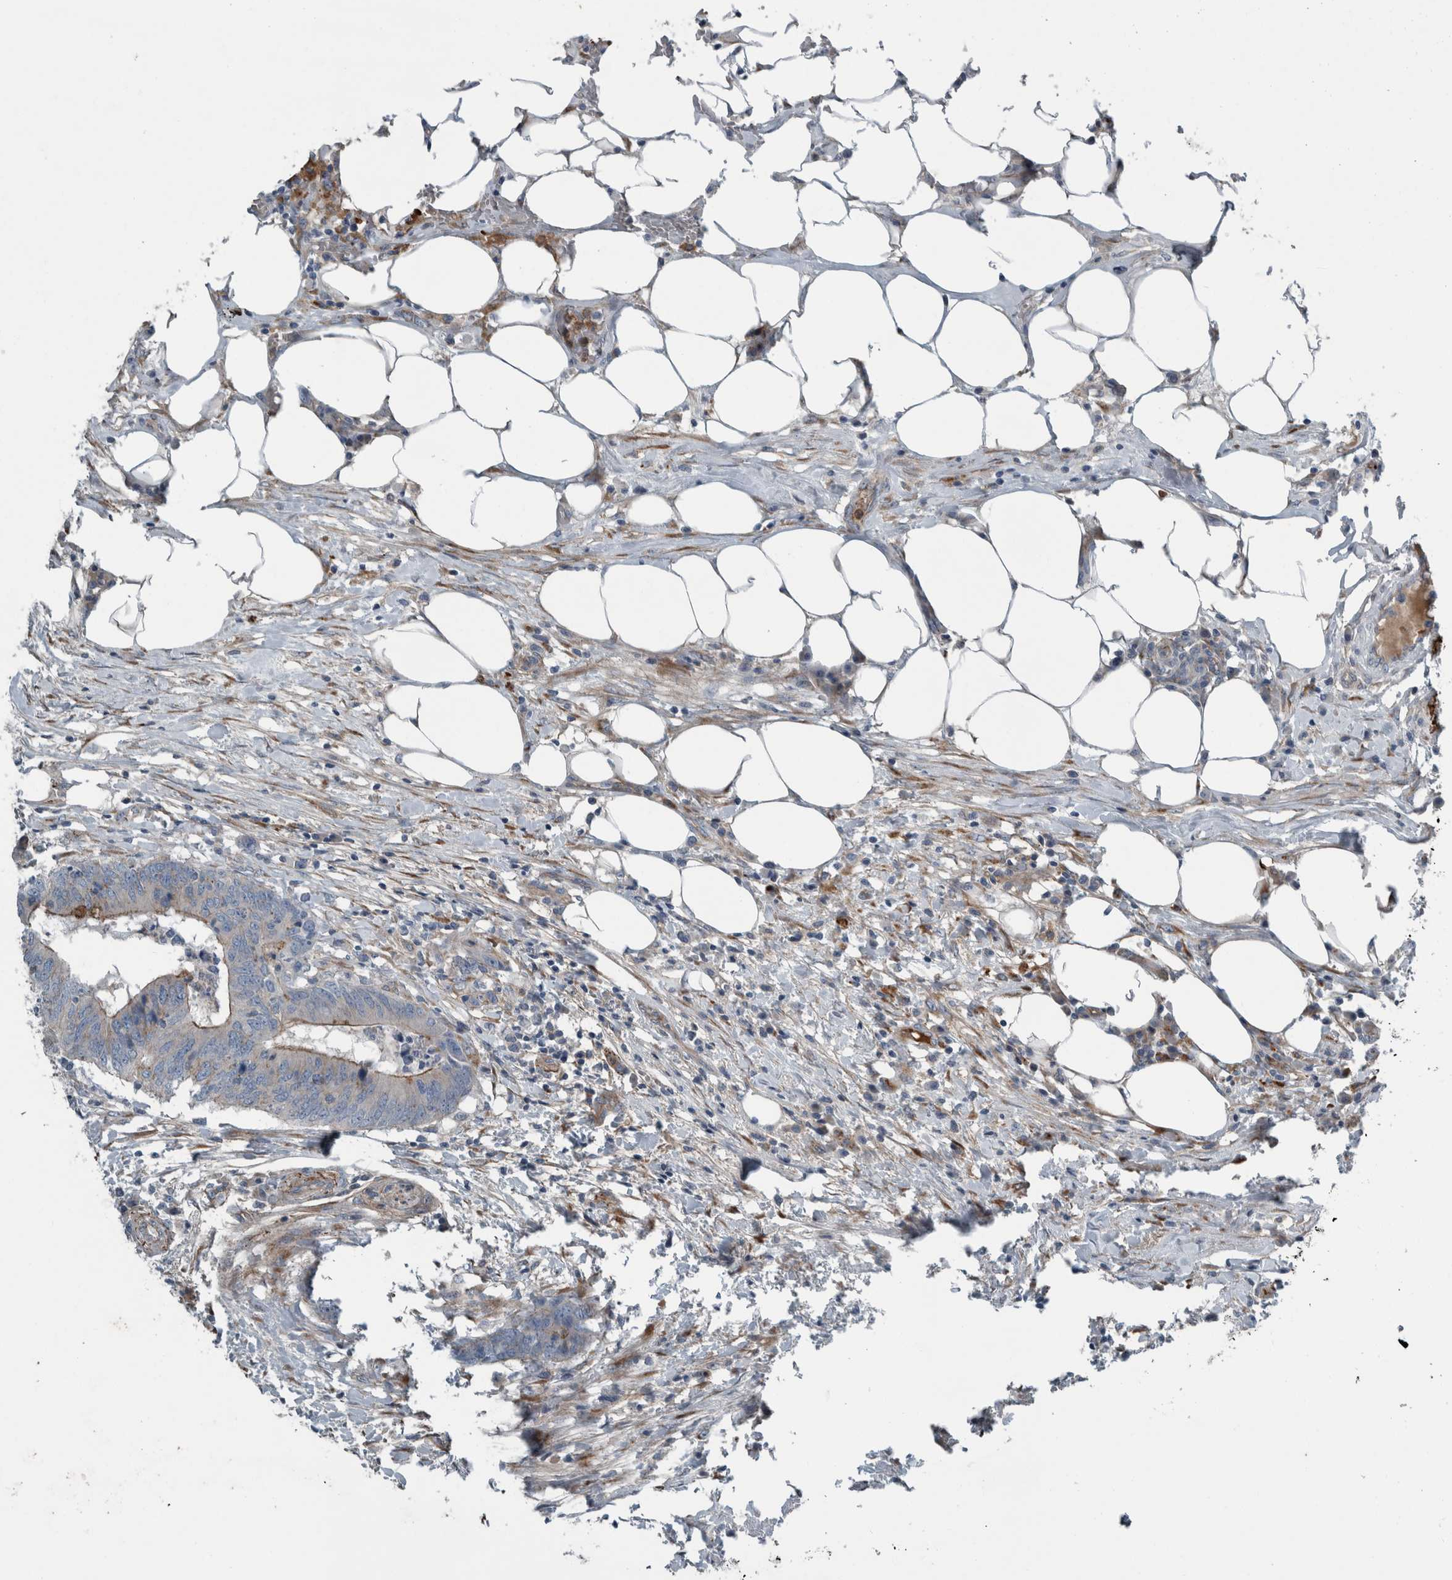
{"staining": {"intensity": "strong", "quantity": "<25%", "location": "cytoplasmic/membranous"}, "tissue": "colorectal cancer", "cell_type": "Tumor cells", "image_type": "cancer", "snomed": [{"axis": "morphology", "description": "Adenocarcinoma, NOS"}, {"axis": "topography", "description": "Colon"}], "caption": "A photomicrograph of colorectal cancer (adenocarcinoma) stained for a protein displays strong cytoplasmic/membranous brown staining in tumor cells.", "gene": "GLT8D2", "patient": {"sex": "male", "age": 56}}